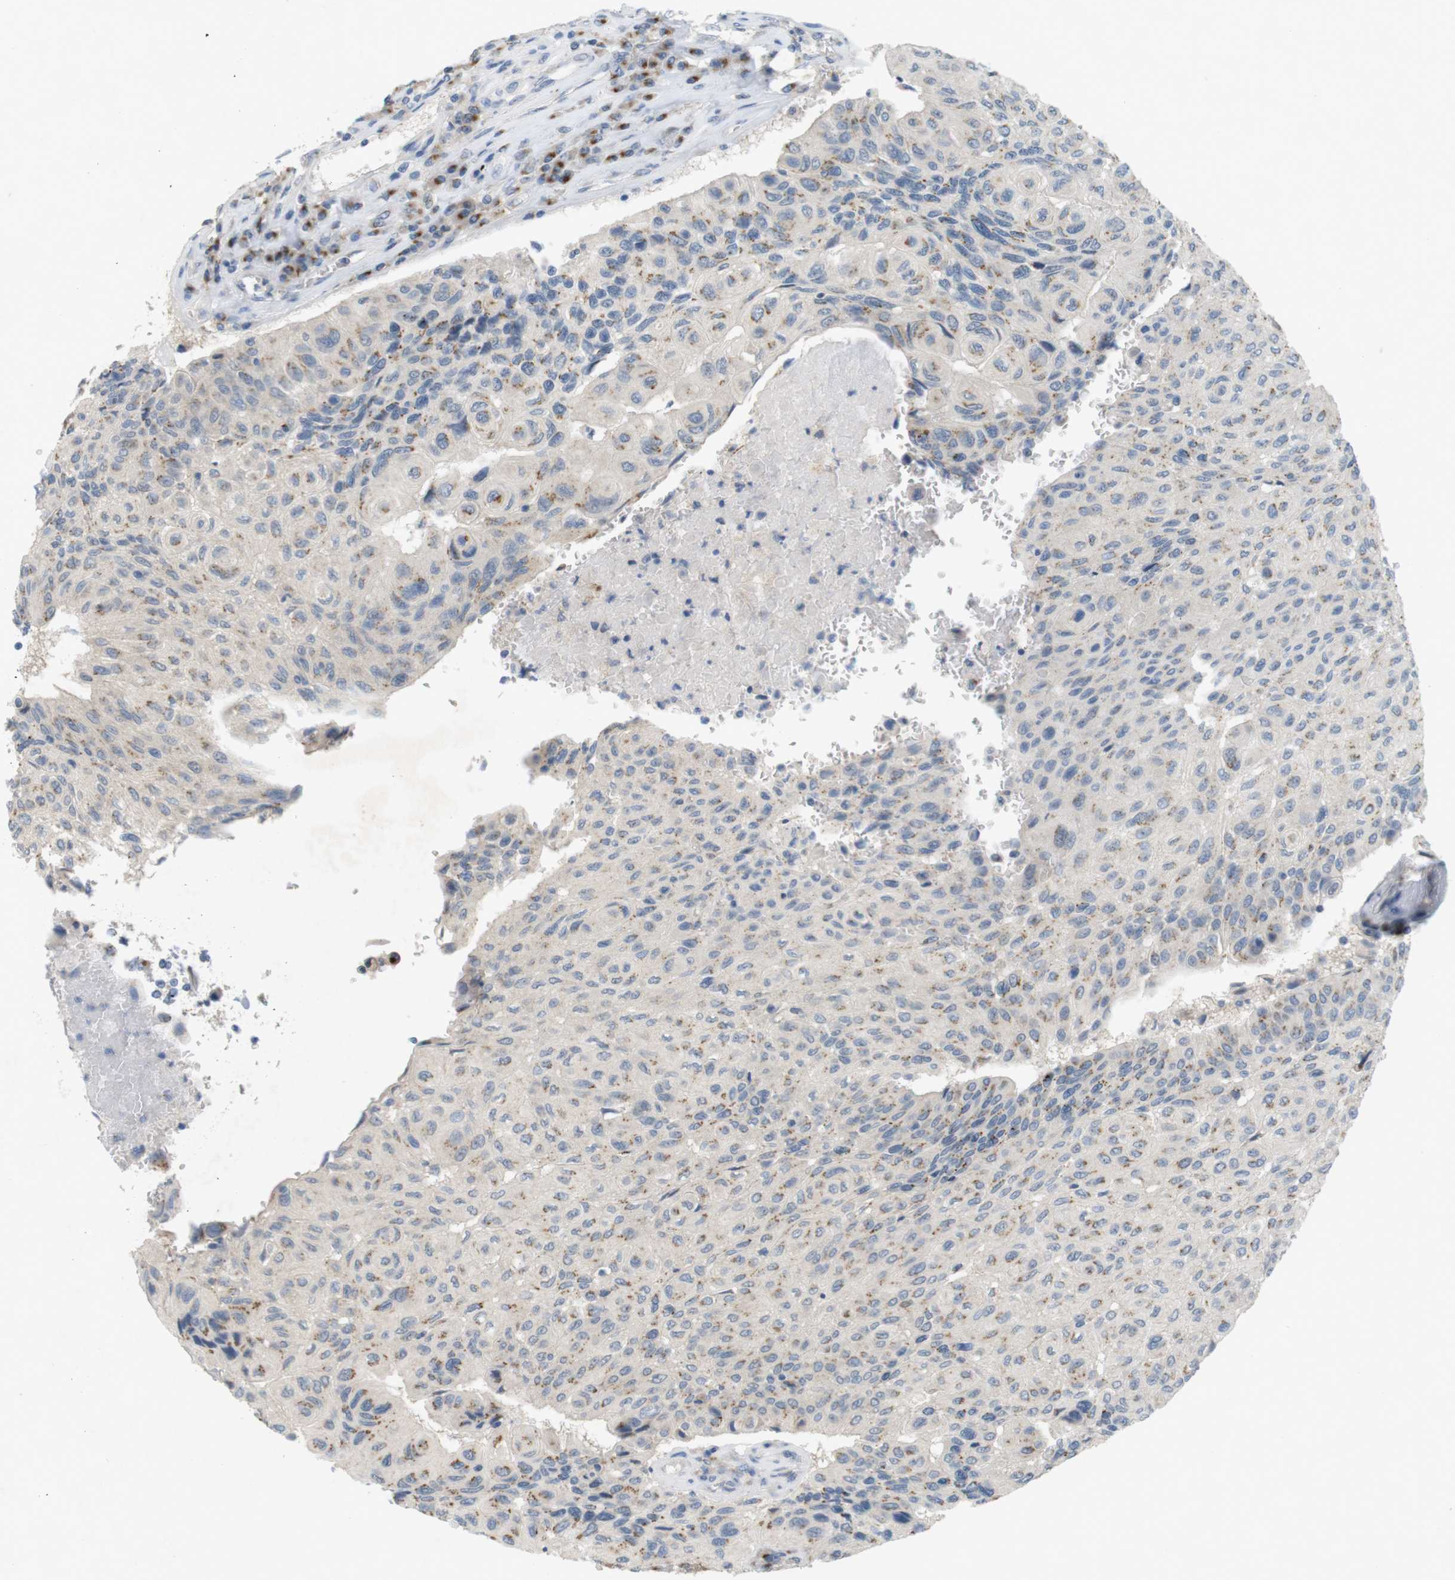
{"staining": {"intensity": "moderate", "quantity": "25%-75%", "location": "cytoplasmic/membranous"}, "tissue": "urothelial cancer", "cell_type": "Tumor cells", "image_type": "cancer", "snomed": [{"axis": "morphology", "description": "Urothelial carcinoma, High grade"}, {"axis": "topography", "description": "Urinary bladder"}], "caption": "Urothelial cancer was stained to show a protein in brown. There is medium levels of moderate cytoplasmic/membranous expression in approximately 25%-75% of tumor cells.", "gene": "YIPF3", "patient": {"sex": "male", "age": 66}}